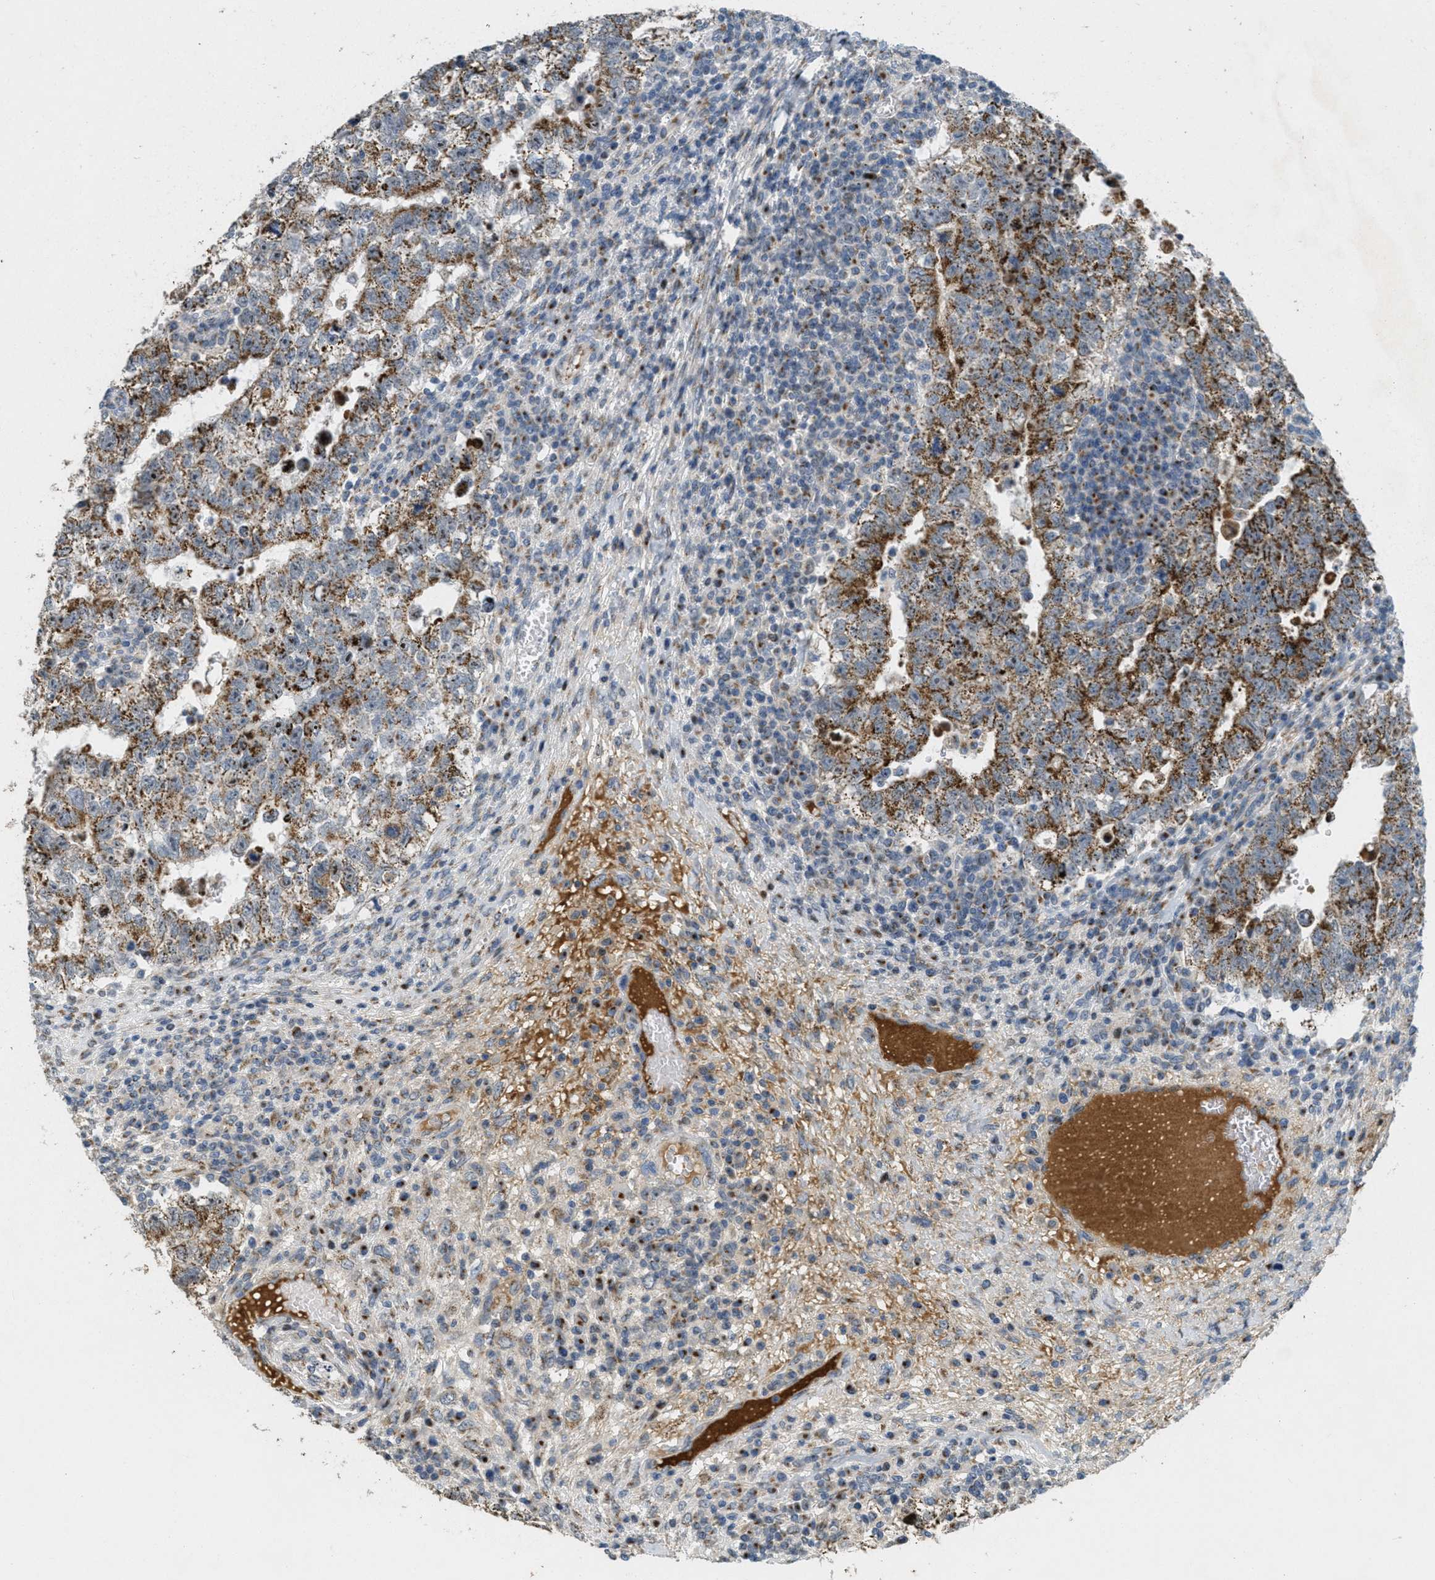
{"staining": {"intensity": "moderate", "quantity": ">75%", "location": "cytoplasmic/membranous"}, "tissue": "testis cancer", "cell_type": "Tumor cells", "image_type": "cancer", "snomed": [{"axis": "morphology", "description": "Seminoma, NOS"}, {"axis": "morphology", "description": "Carcinoma, Embryonal, NOS"}, {"axis": "topography", "description": "Testis"}], "caption": "Protein staining reveals moderate cytoplasmic/membranous positivity in about >75% of tumor cells in testis cancer.", "gene": "ZFPL1", "patient": {"sex": "male", "age": 38}}